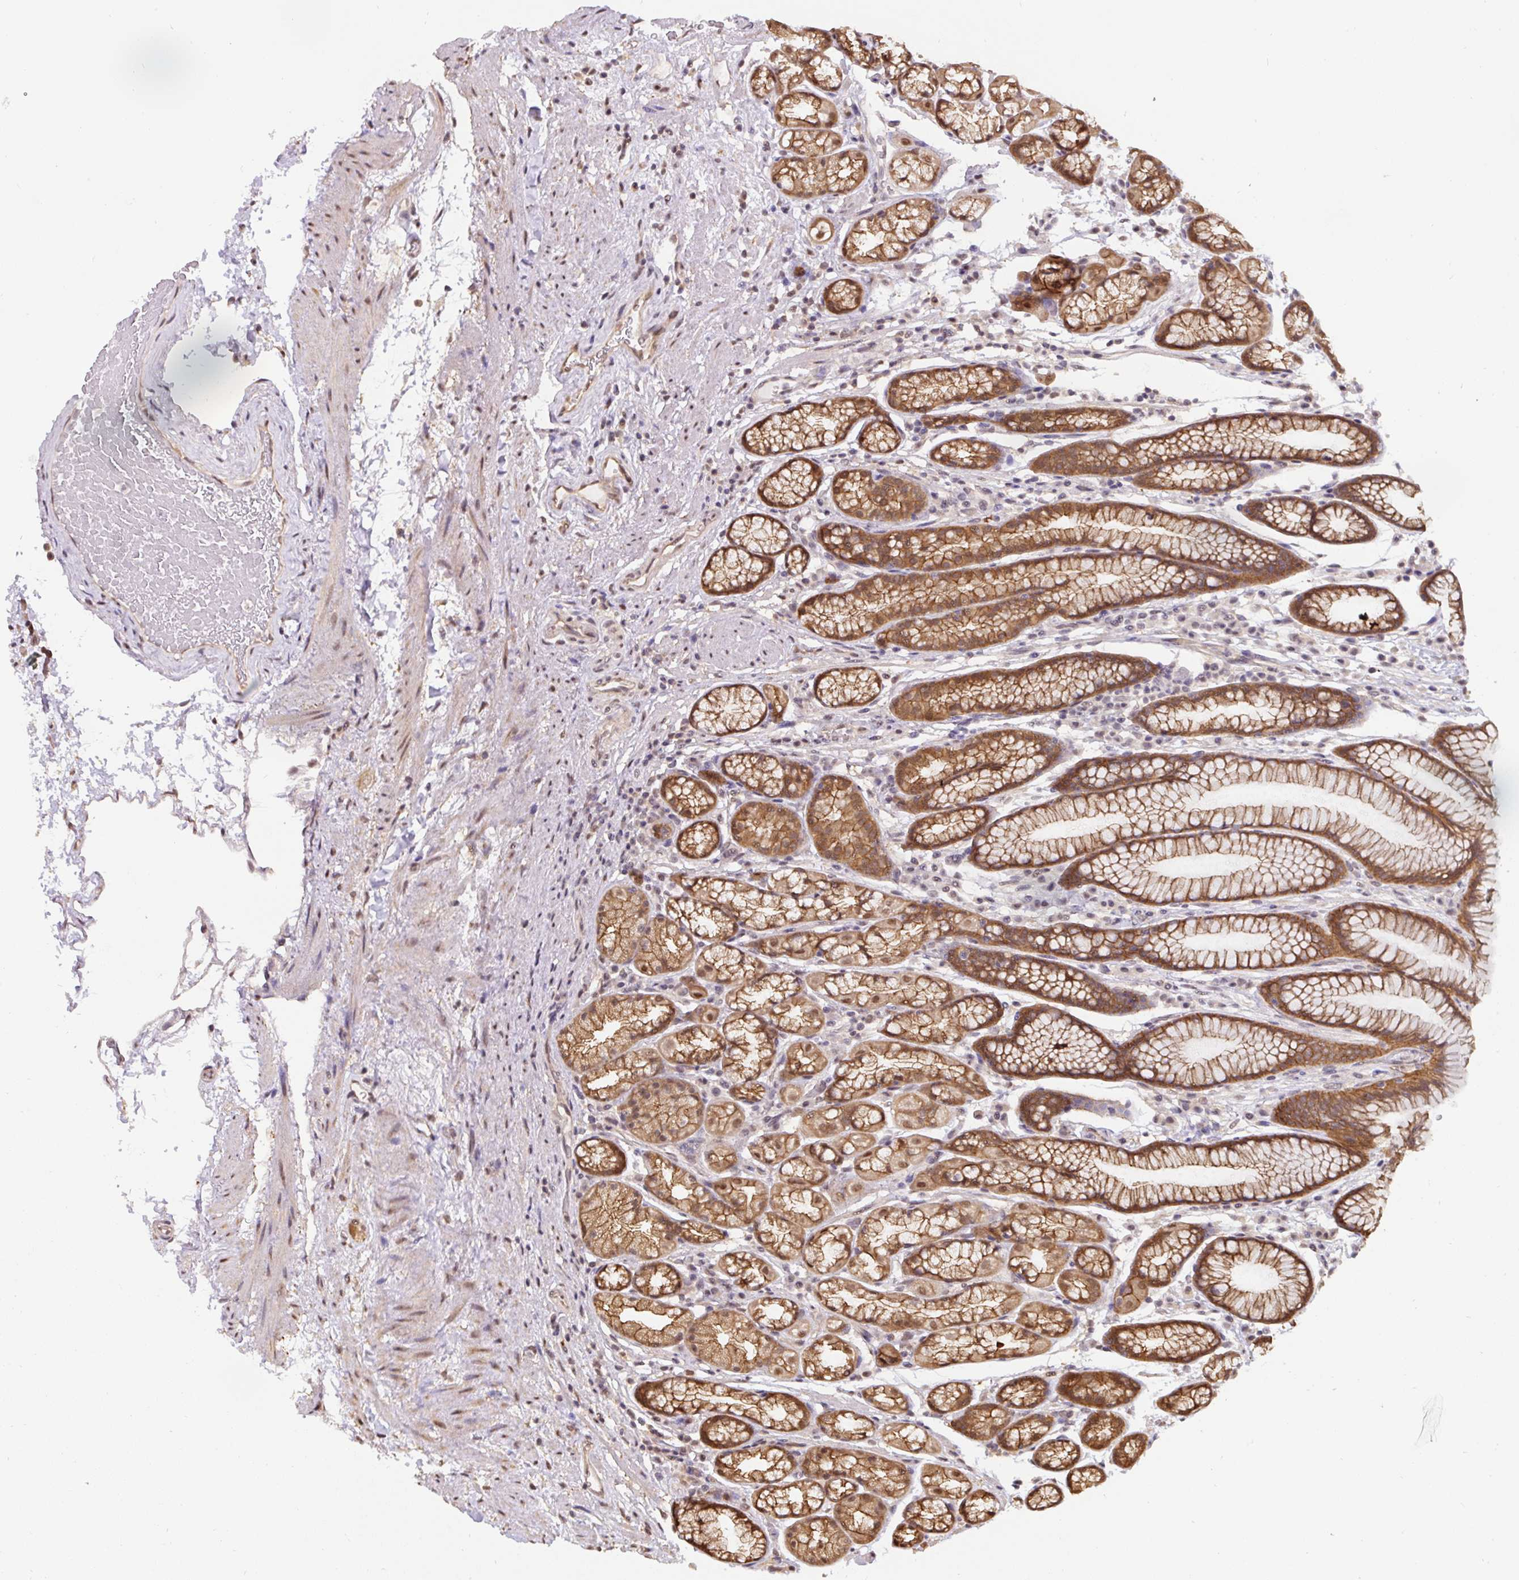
{"staining": {"intensity": "moderate", "quantity": ">75%", "location": "cytoplasmic/membranous,nuclear"}, "tissue": "stomach", "cell_type": "Glandular cells", "image_type": "normal", "snomed": [{"axis": "morphology", "description": "Normal tissue, NOS"}, {"axis": "topography", "description": "Stomach, lower"}], "caption": "Immunohistochemical staining of benign human stomach displays moderate cytoplasmic/membranous,nuclear protein expression in about >75% of glandular cells. (Stains: DAB (3,3'-diaminobenzidine) in brown, nuclei in blue, Microscopy: brightfield microscopy at high magnification).", "gene": "ST13", "patient": {"sex": "male", "age": 67}}